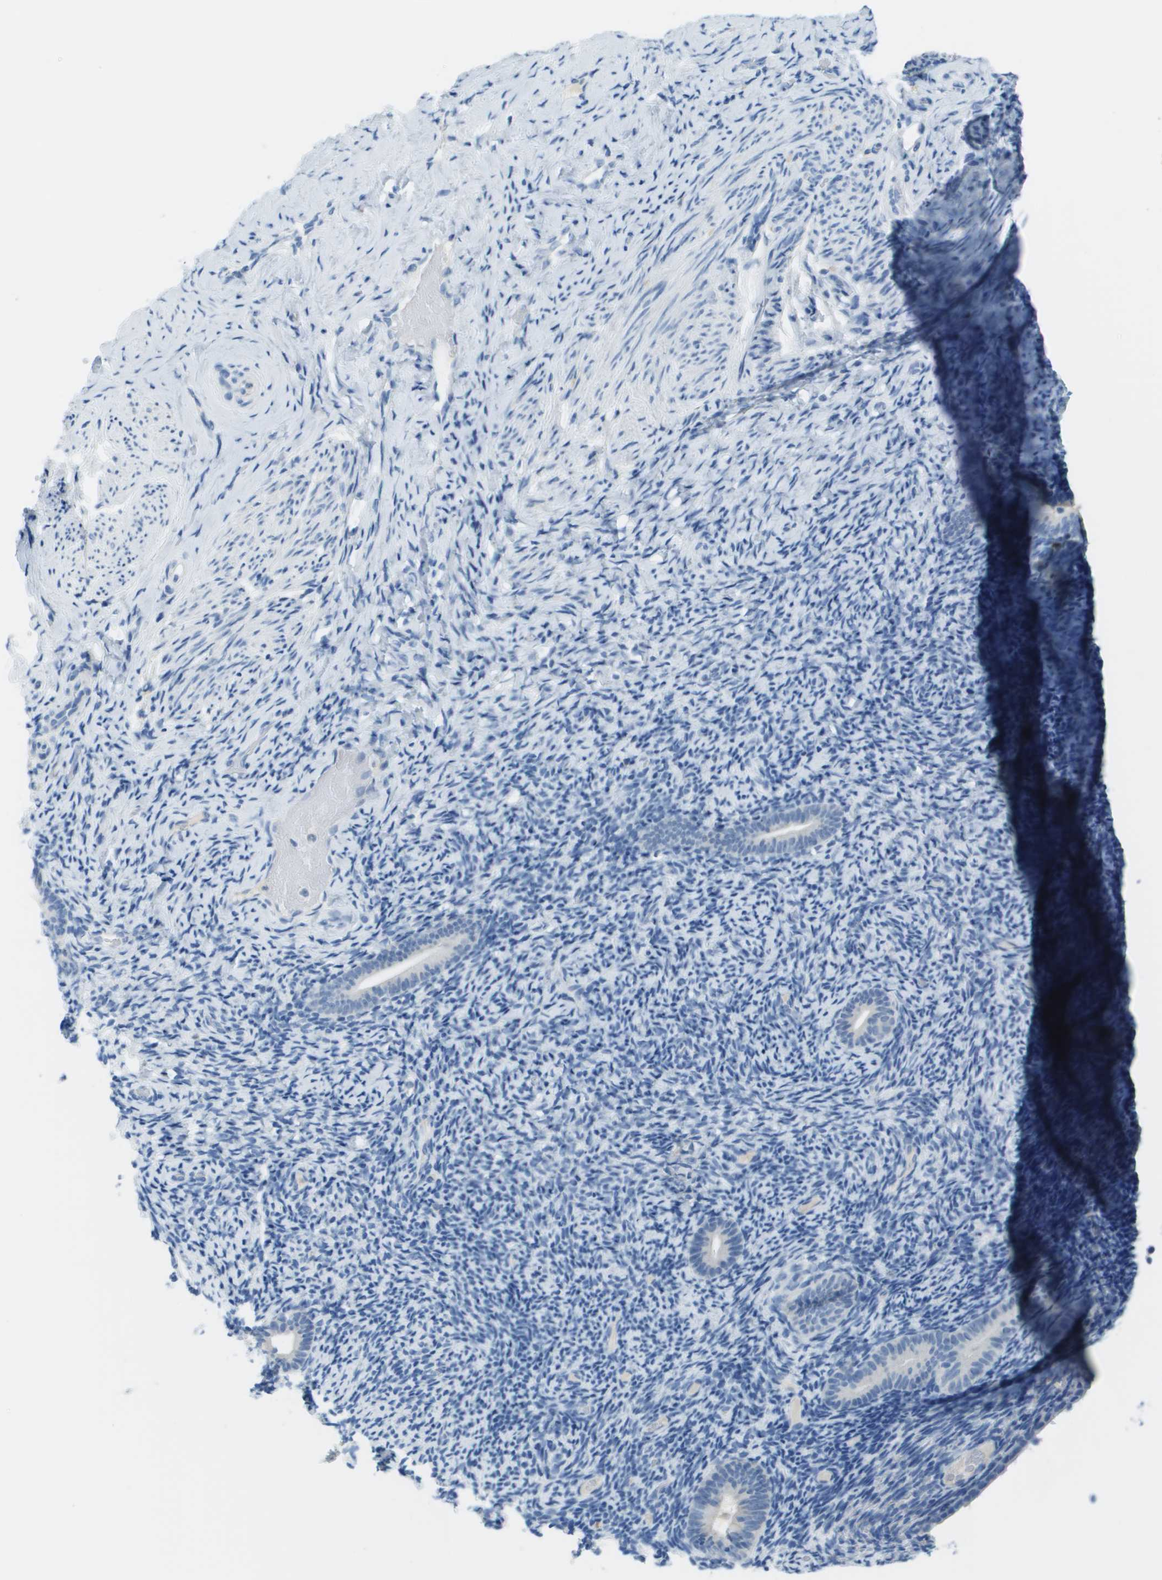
{"staining": {"intensity": "negative", "quantity": "none", "location": "none"}, "tissue": "endometrium", "cell_type": "Cells in endometrial stroma", "image_type": "normal", "snomed": [{"axis": "morphology", "description": "Normal tissue, NOS"}, {"axis": "topography", "description": "Endometrium"}], "caption": "The histopathology image exhibits no significant positivity in cells in endometrial stroma of endometrium.", "gene": "PTGDR2", "patient": {"sex": "female", "age": 51}}